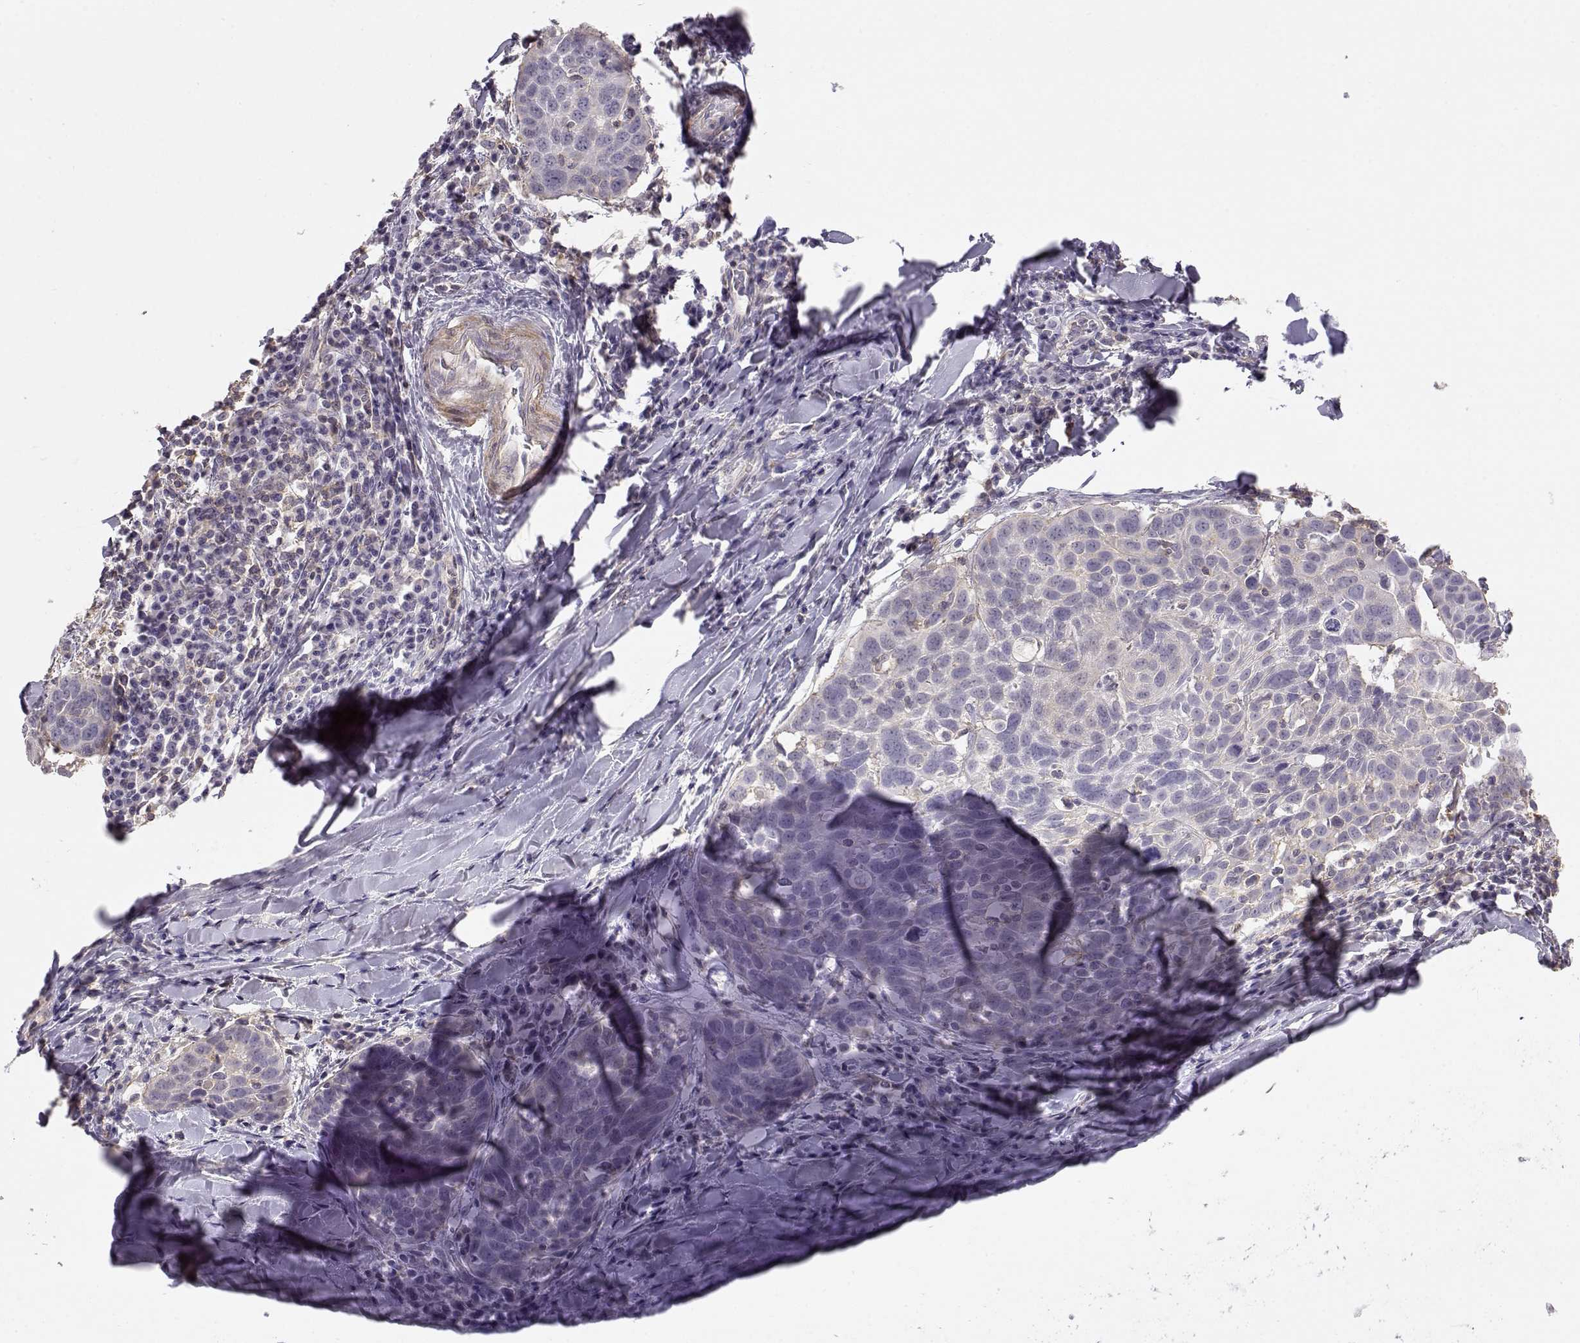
{"staining": {"intensity": "negative", "quantity": "none", "location": "none"}, "tissue": "lung cancer", "cell_type": "Tumor cells", "image_type": "cancer", "snomed": [{"axis": "morphology", "description": "Squamous cell carcinoma, NOS"}, {"axis": "topography", "description": "Lung"}], "caption": "Squamous cell carcinoma (lung) stained for a protein using immunohistochemistry (IHC) shows no staining tumor cells.", "gene": "DAPL1", "patient": {"sex": "male", "age": 57}}